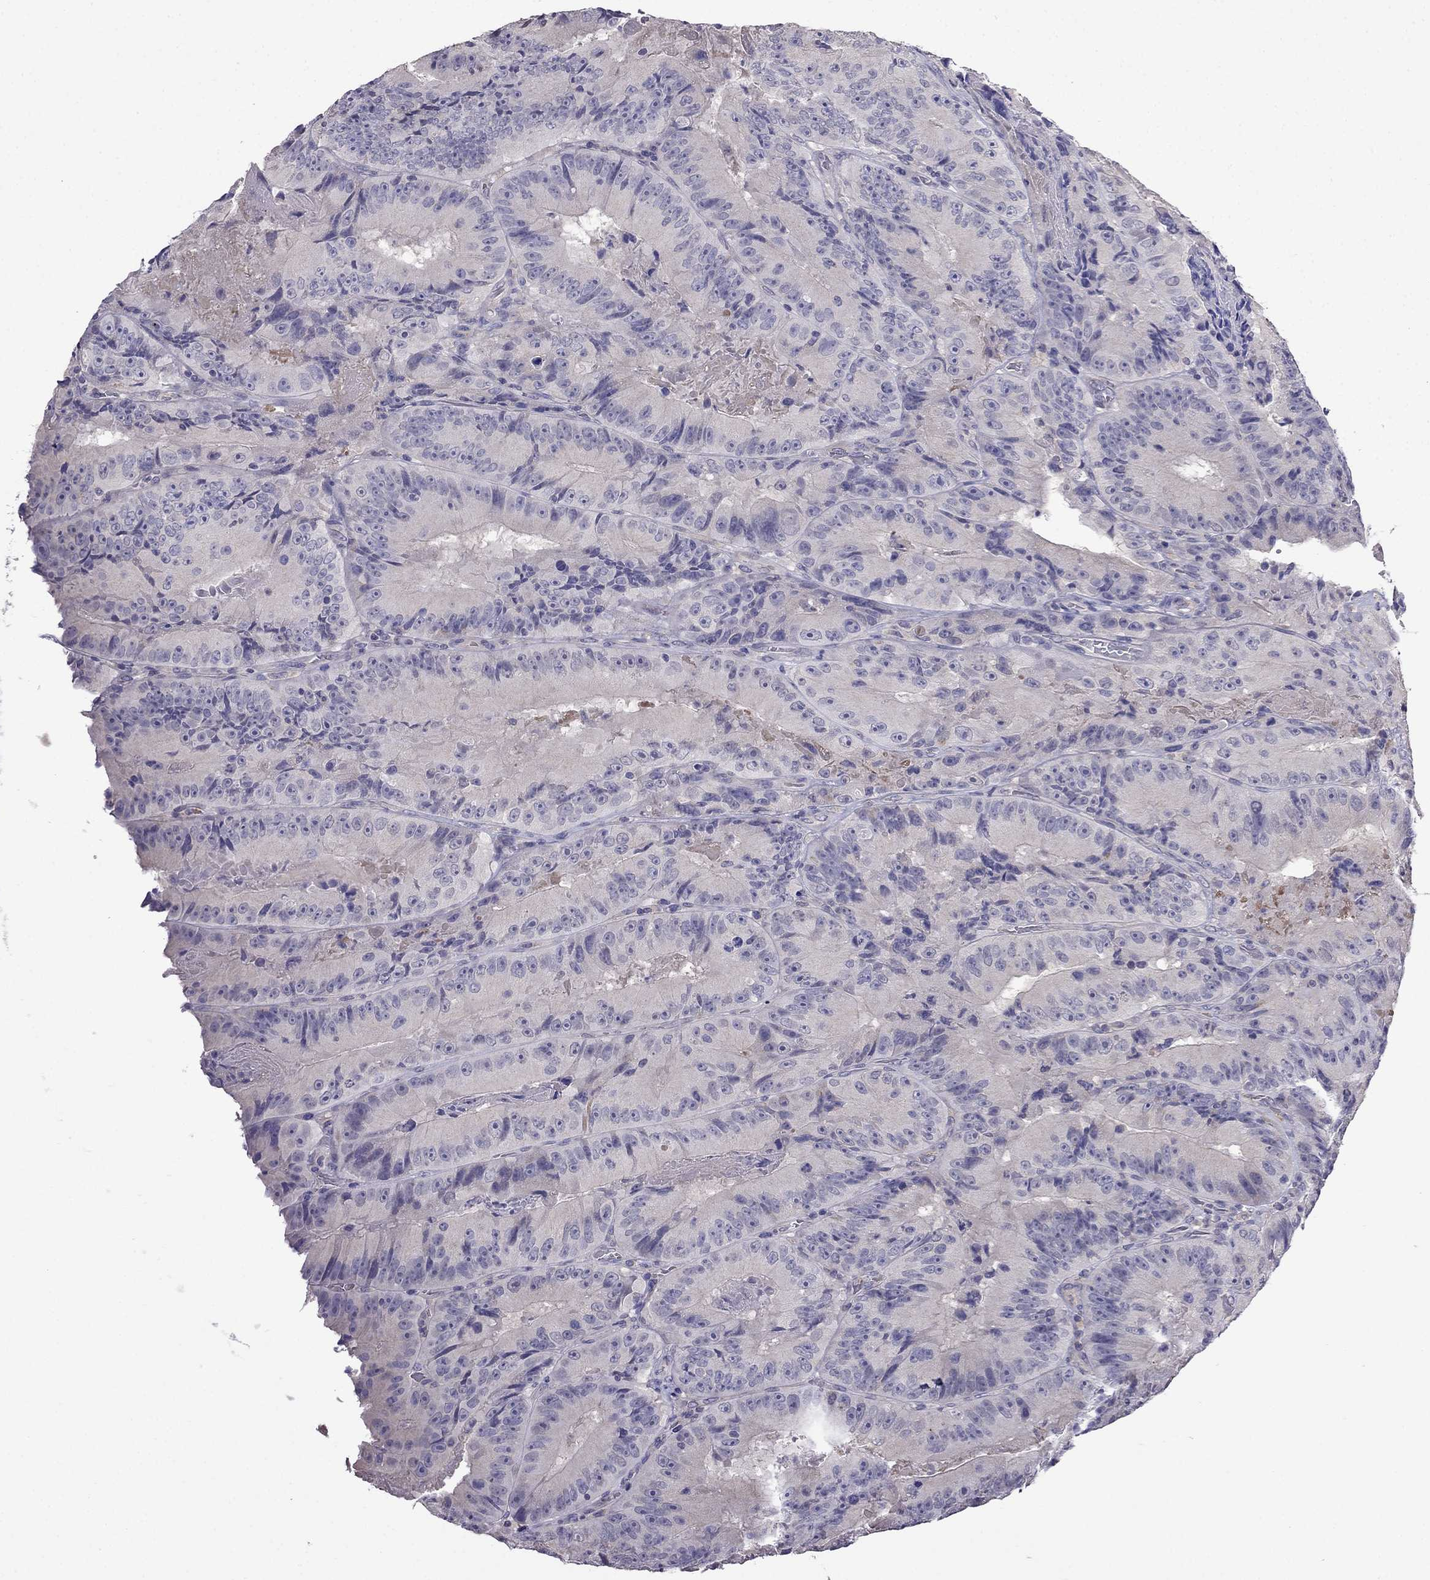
{"staining": {"intensity": "negative", "quantity": "none", "location": "none"}, "tissue": "colorectal cancer", "cell_type": "Tumor cells", "image_type": "cancer", "snomed": [{"axis": "morphology", "description": "Adenocarcinoma, NOS"}, {"axis": "topography", "description": "Colon"}], "caption": "This is a histopathology image of immunohistochemistry staining of colorectal cancer, which shows no positivity in tumor cells.", "gene": "SCNN1D", "patient": {"sex": "female", "age": 86}}